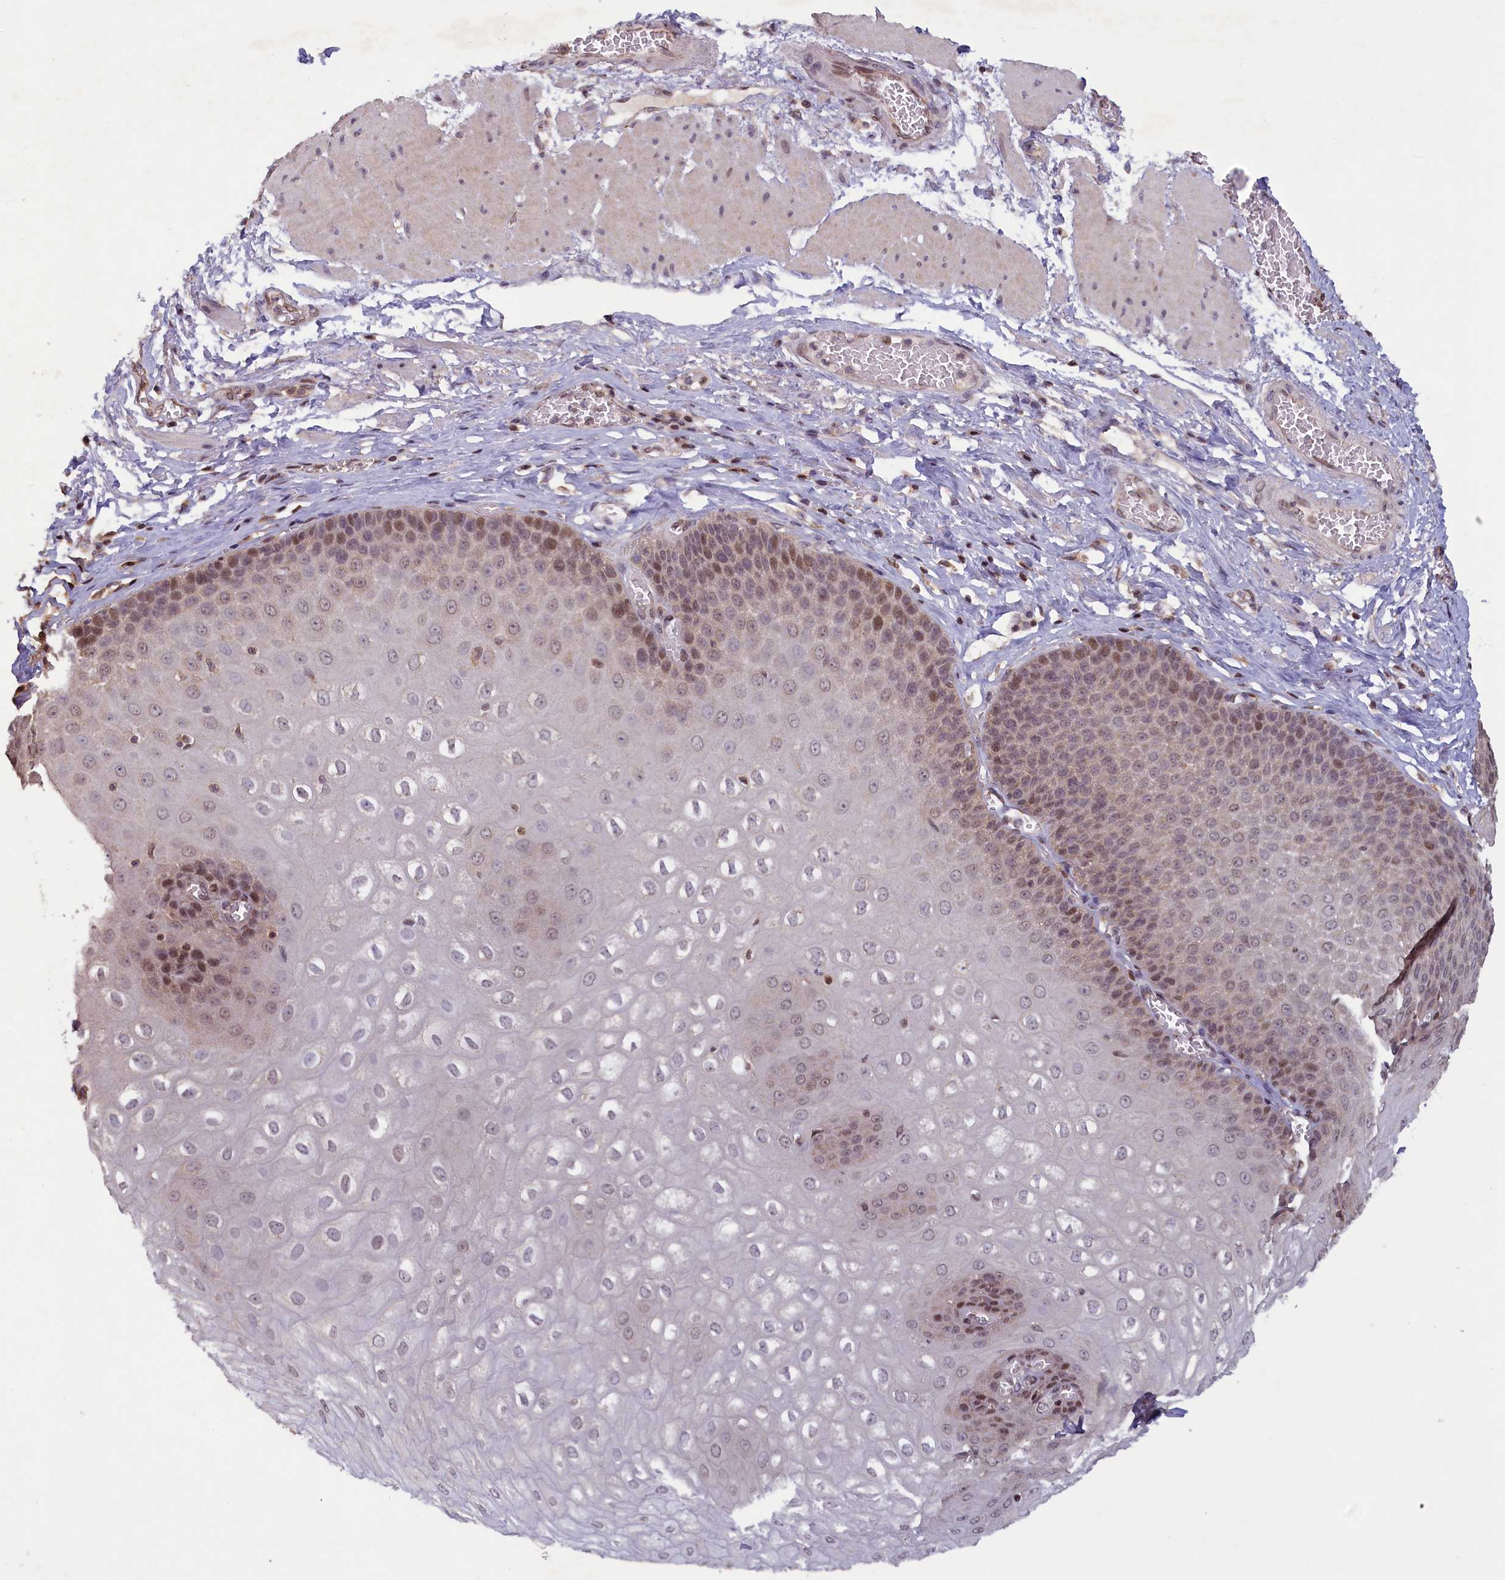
{"staining": {"intensity": "moderate", "quantity": "25%-75%", "location": "nuclear"}, "tissue": "esophagus", "cell_type": "Squamous epithelial cells", "image_type": "normal", "snomed": [{"axis": "morphology", "description": "Normal tissue, NOS"}, {"axis": "topography", "description": "Esophagus"}], "caption": "The immunohistochemical stain highlights moderate nuclear positivity in squamous epithelial cells of unremarkable esophagus. Using DAB (brown) and hematoxylin (blue) stains, captured at high magnification using brightfield microscopy.", "gene": "NUBP1", "patient": {"sex": "male", "age": 60}}